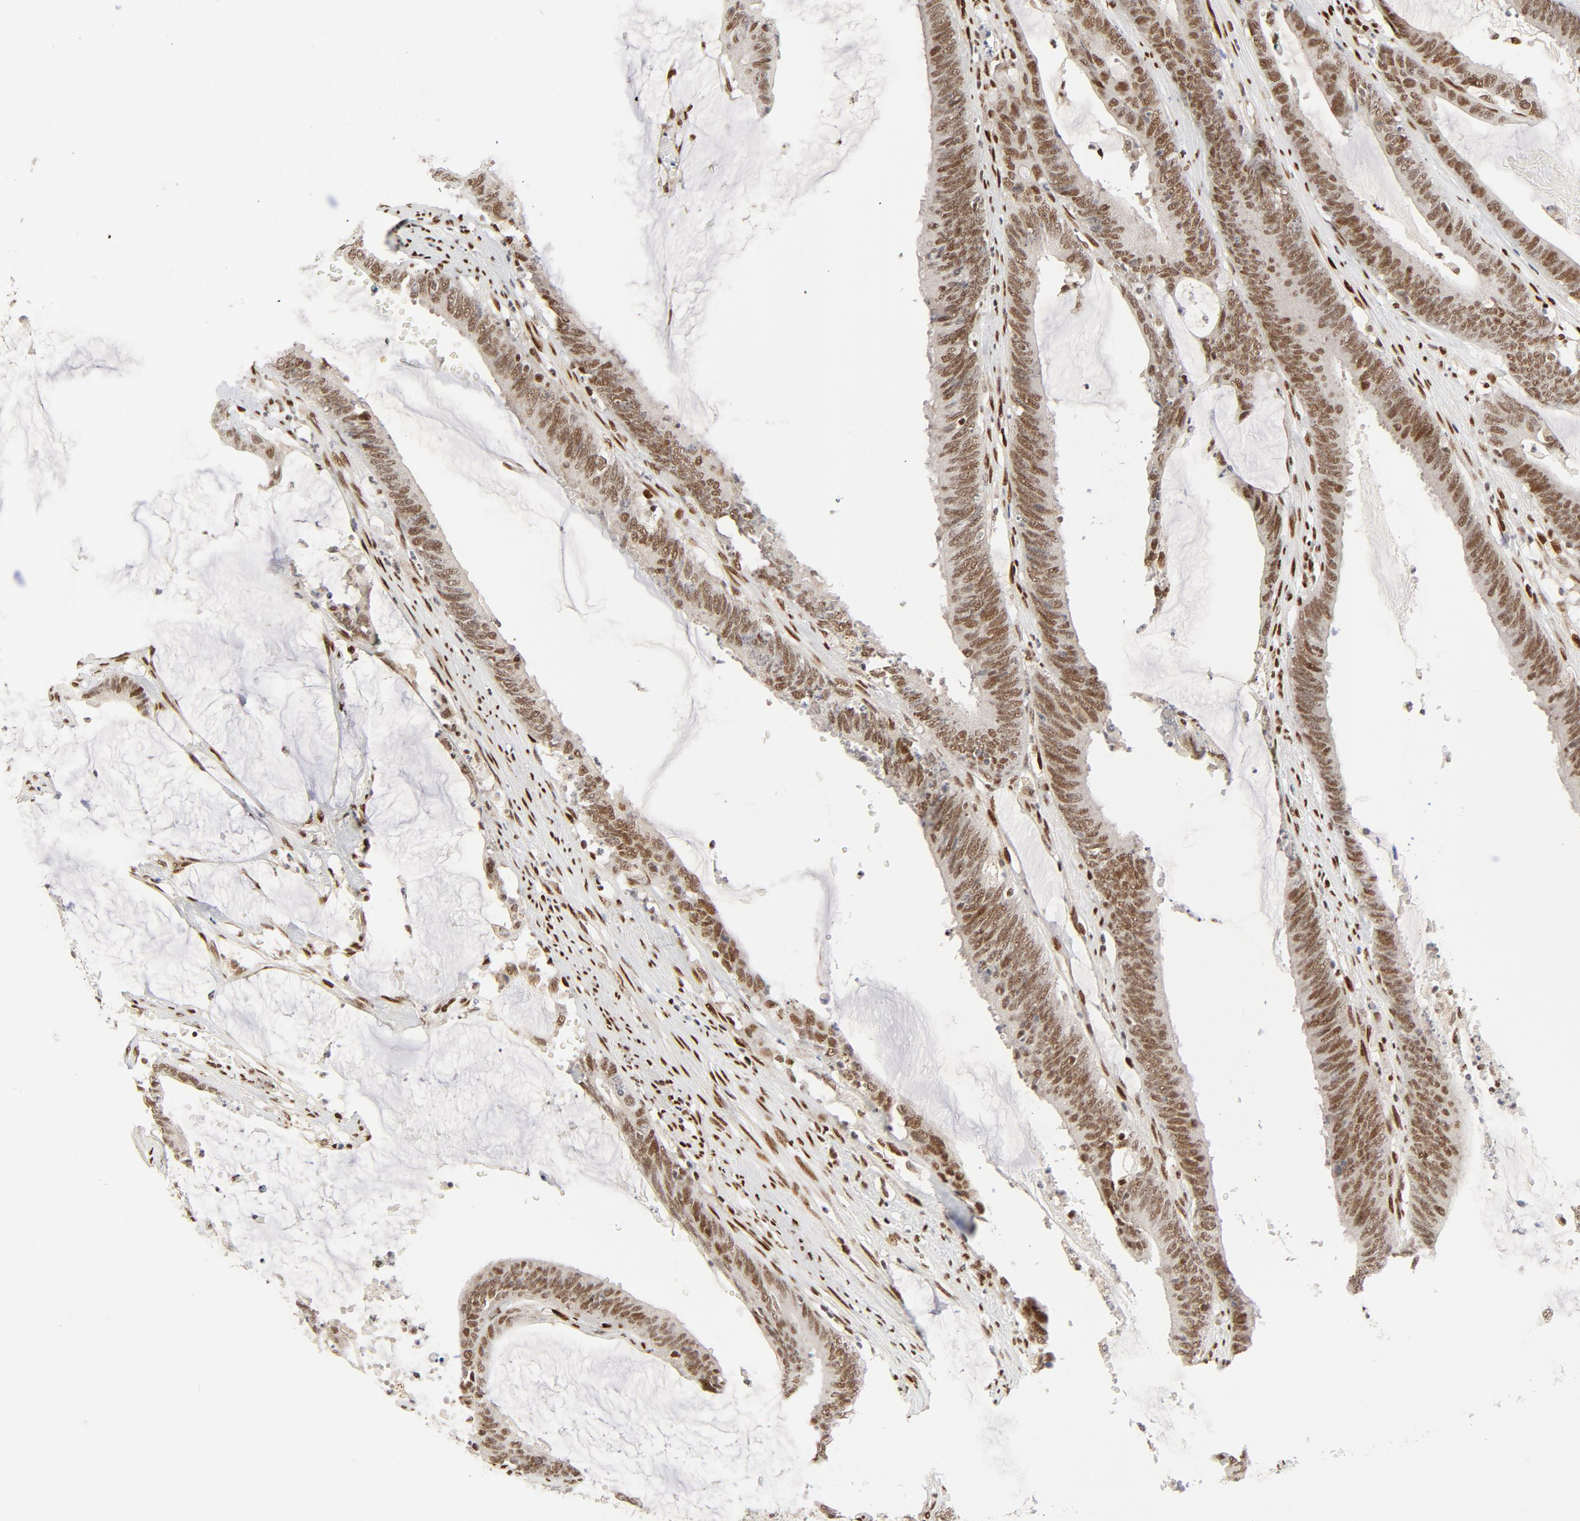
{"staining": {"intensity": "moderate", "quantity": ">75%", "location": "nuclear"}, "tissue": "colorectal cancer", "cell_type": "Tumor cells", "image_type": "cancer", "snomed": [{"axis": "morphology", "description": "Adenocarcinoma, NOS"}, {"axis": "topography", "description": "Rectum"}], "caption": "This photomicrograph displays IHC staining of colorectal cancer (adenocarcinoma), with medium moderate nuclear positivity in approximately >75% of tumor cells.", "gene": "MEF2A", "patient": {"sex": "female", "age": 66}}